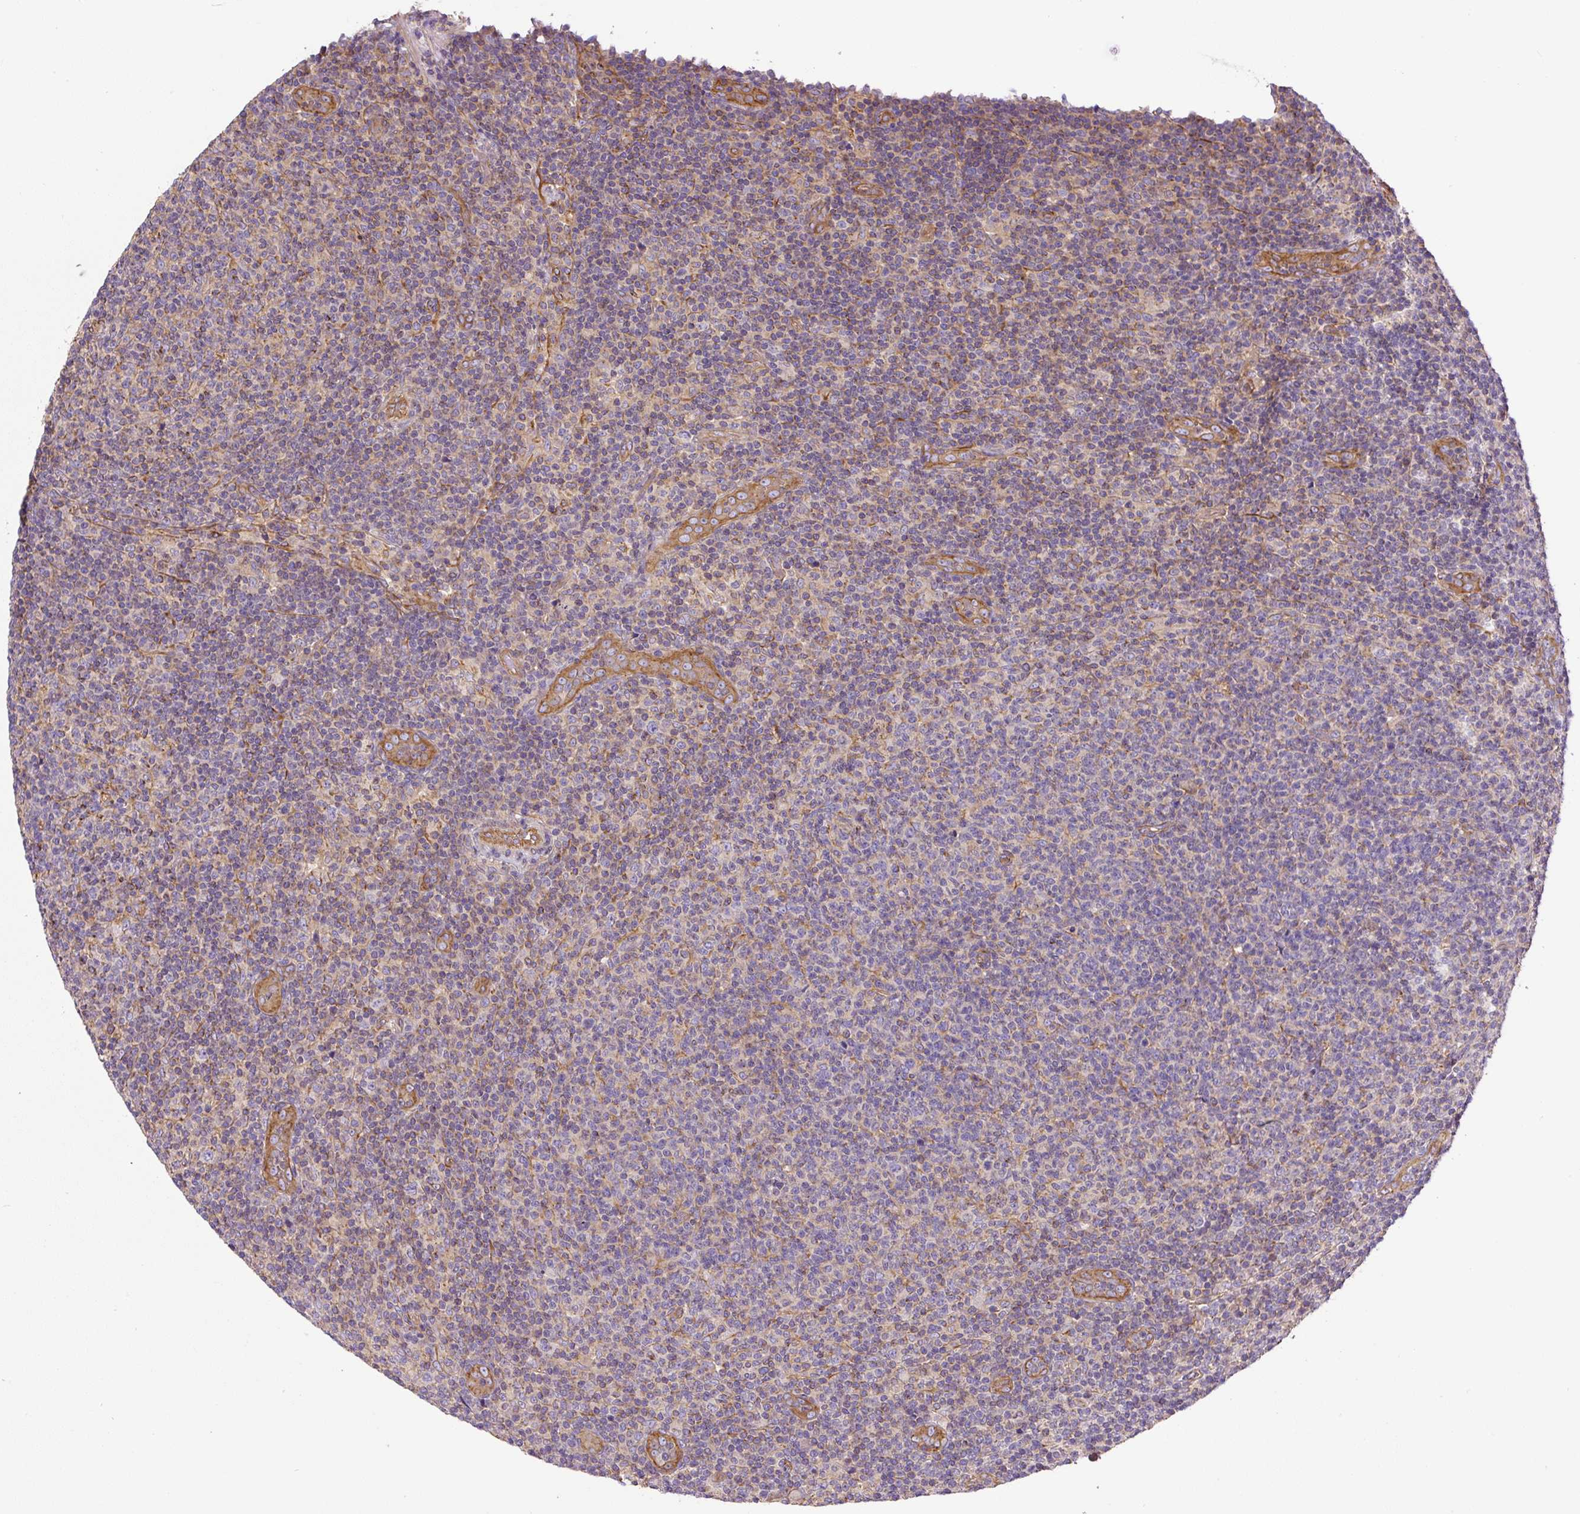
{"staining": {"intensity": "negative", "quantity": "none", "location": "none"}, "tissue": "lymphoma", "cell_type": "Tumor cells", "image_type": "cancer", "snomed": [{"axis": "morphology", "description": "Malignant lymphoma, non-Hodgkin's type, Low grade"}, {"axis": "topography", "description": "Lymph node"}], "caption": "Immunohistochemistry (IHC) of human low-grade malignant lymphoma, non-Hodgkin's type exhibits no expression in tumor cells.", "gene": "DCTN1", "patient": {"sex": "male", "age": 66}}